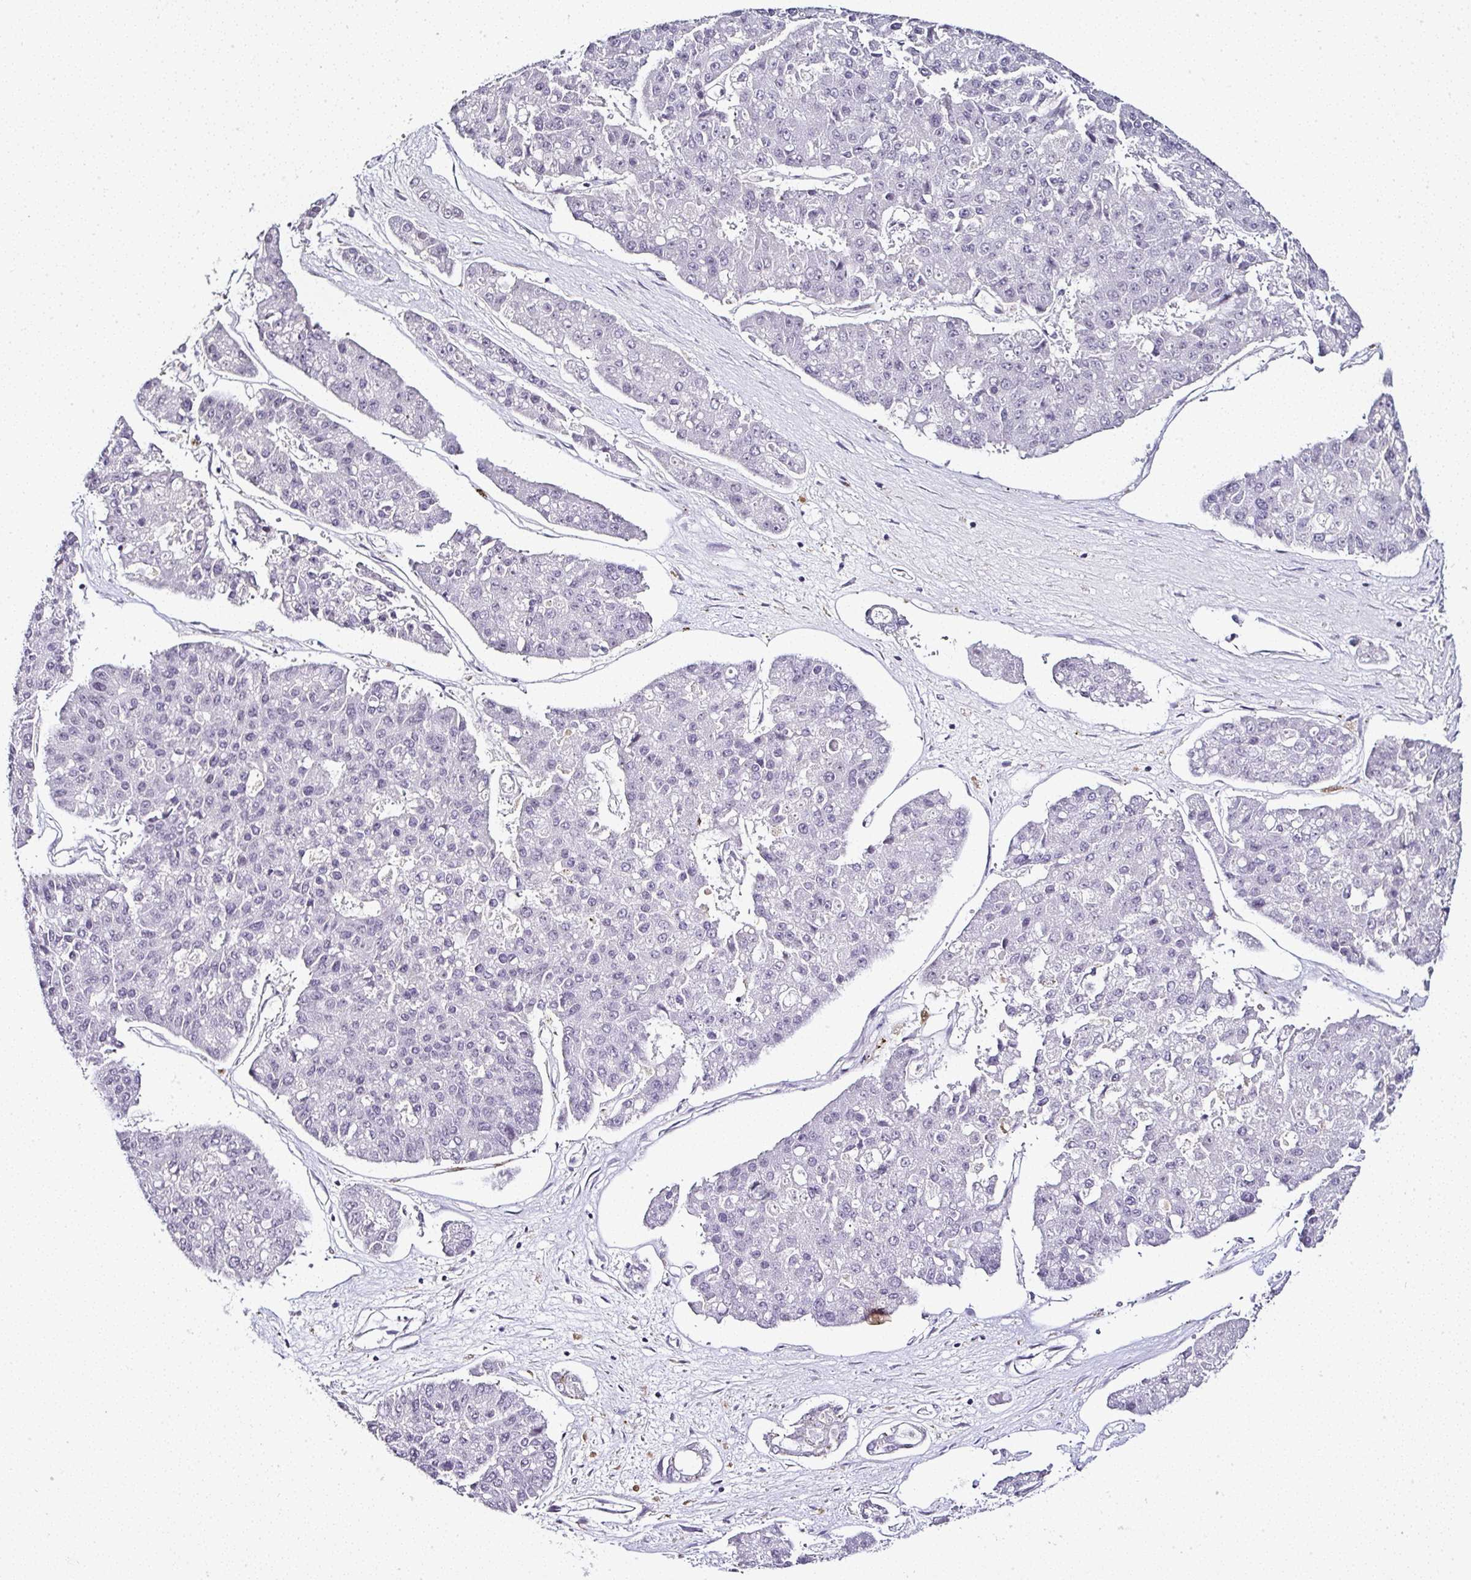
{"staining": {"intensity": "negative", "quantity": "none", "location": "none"}, "tissue": "pancreatic cancer", "cell_type": "Tumor cells", "image_type": "cancer", "snomed": [{"axis": "morphology", "description": "Adenocarcinoma, NOS"}, {"axis": "topography", "description": "Pancreas"}], "caption": "Histopathology image shows no protein positivity in tumor cells of pancreatic adenocarcinoma tissue. The staining was performed using DAB to visualize the protein expression in brown, while the nuclei were stained in blue with hematoxylin (Magnification: 20x).", "gene": "SERPINB3", "patient": {"sex": "male", "age": 50}}